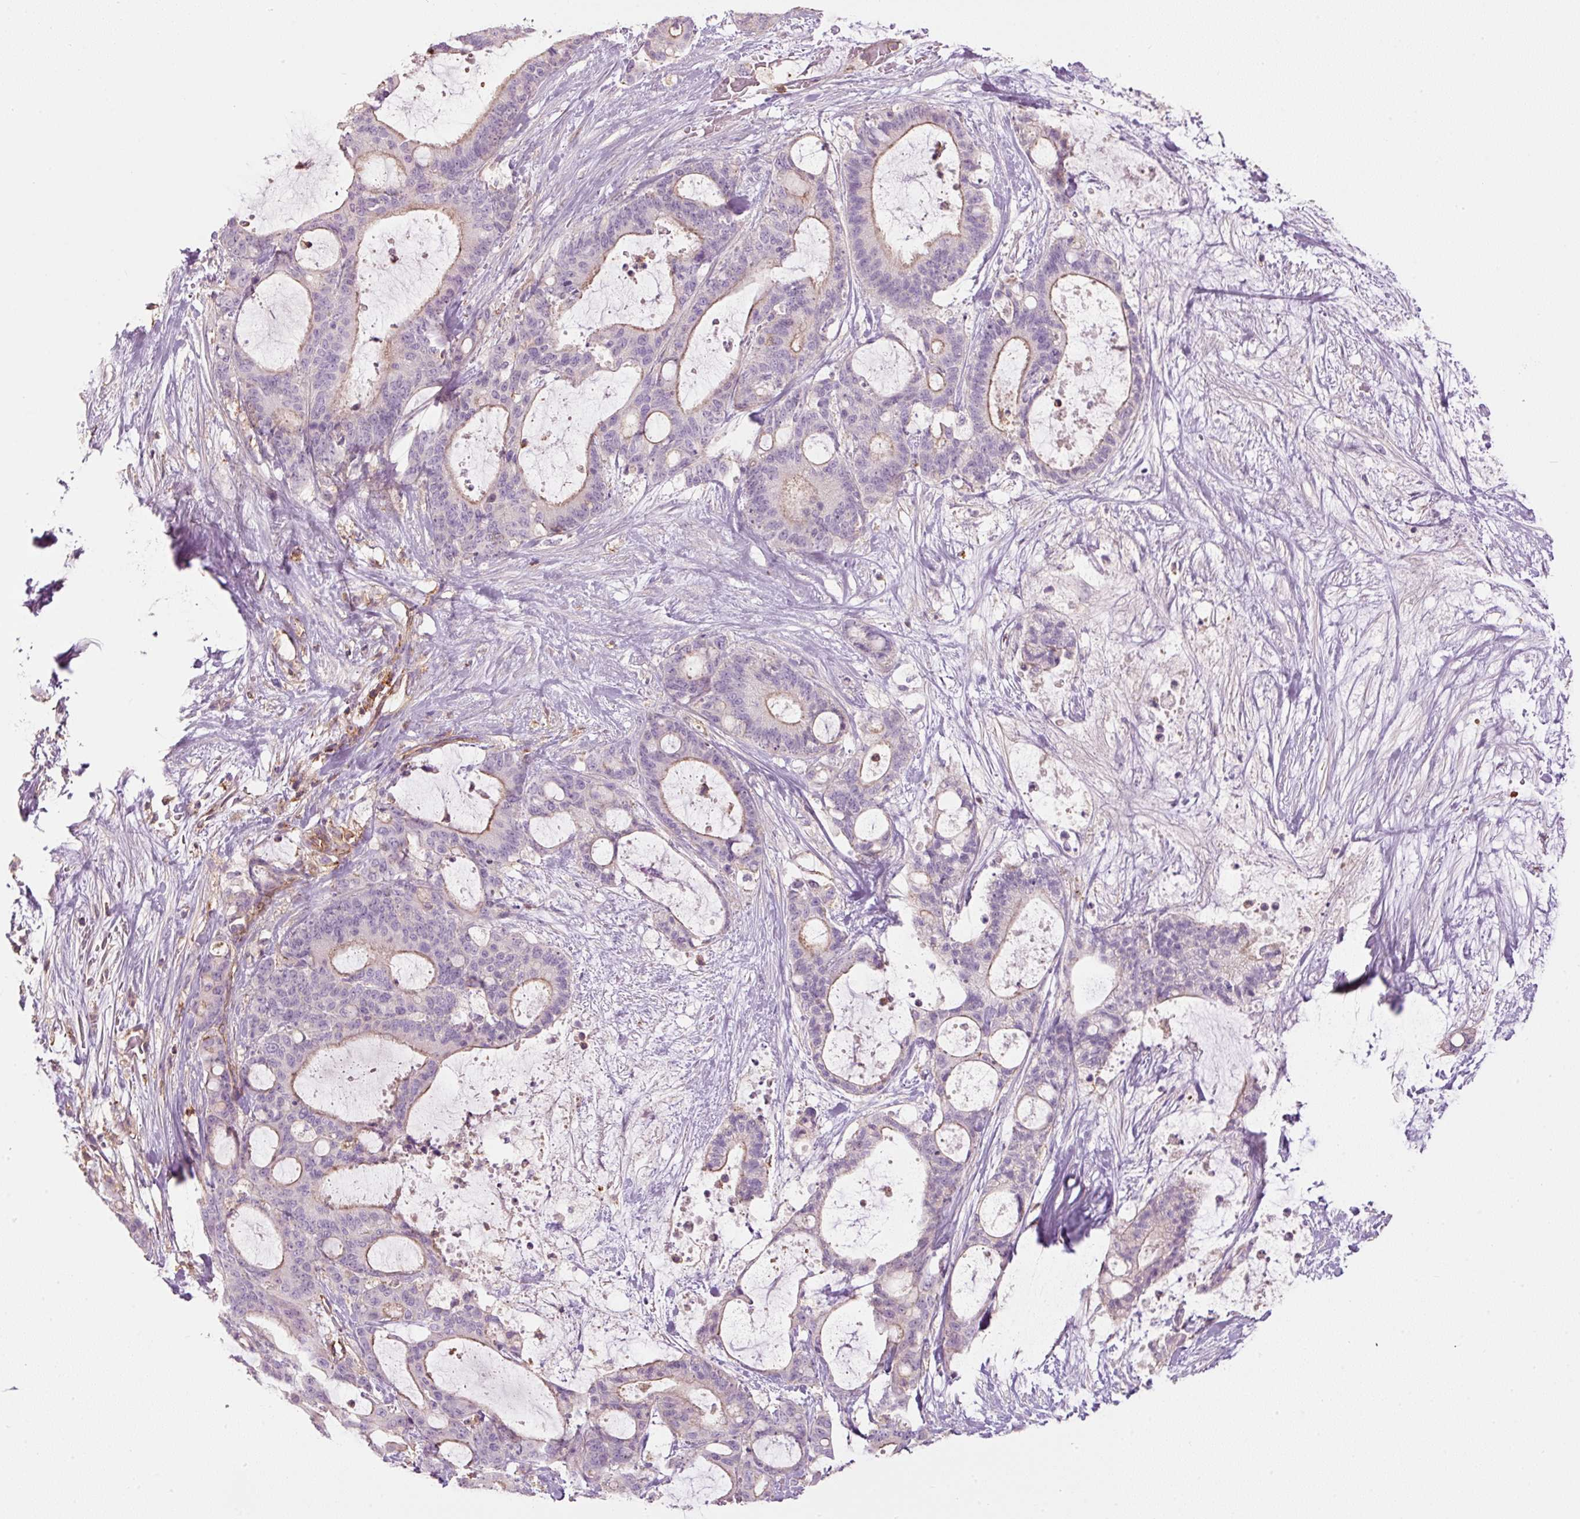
{"staining": {"intensity": "negative", "quantity": "none", "location": "none"}, "tissue": "liver cancer", "cell_type": "Tumor cells", "image_type": "cancer", "snomed": [{"axis": "morphology", "description": "Normal tissue, NOS"}, {"axis": "morphology", "description": "Cholangiocarcinoma"}, {"axis": "topography", "description": "Liver"}, {"axis": "topography", "description": "Peripheral nerve tissue"}], "caption": "High power microscopy image of an immunohistochemistry (IHC) photomicrograph of cholangiocarcinoma (liver), revealing no significant positivity in tumor cells.", "gene": "SIPA1", "patient": {"sex": "female", "age": 73}}